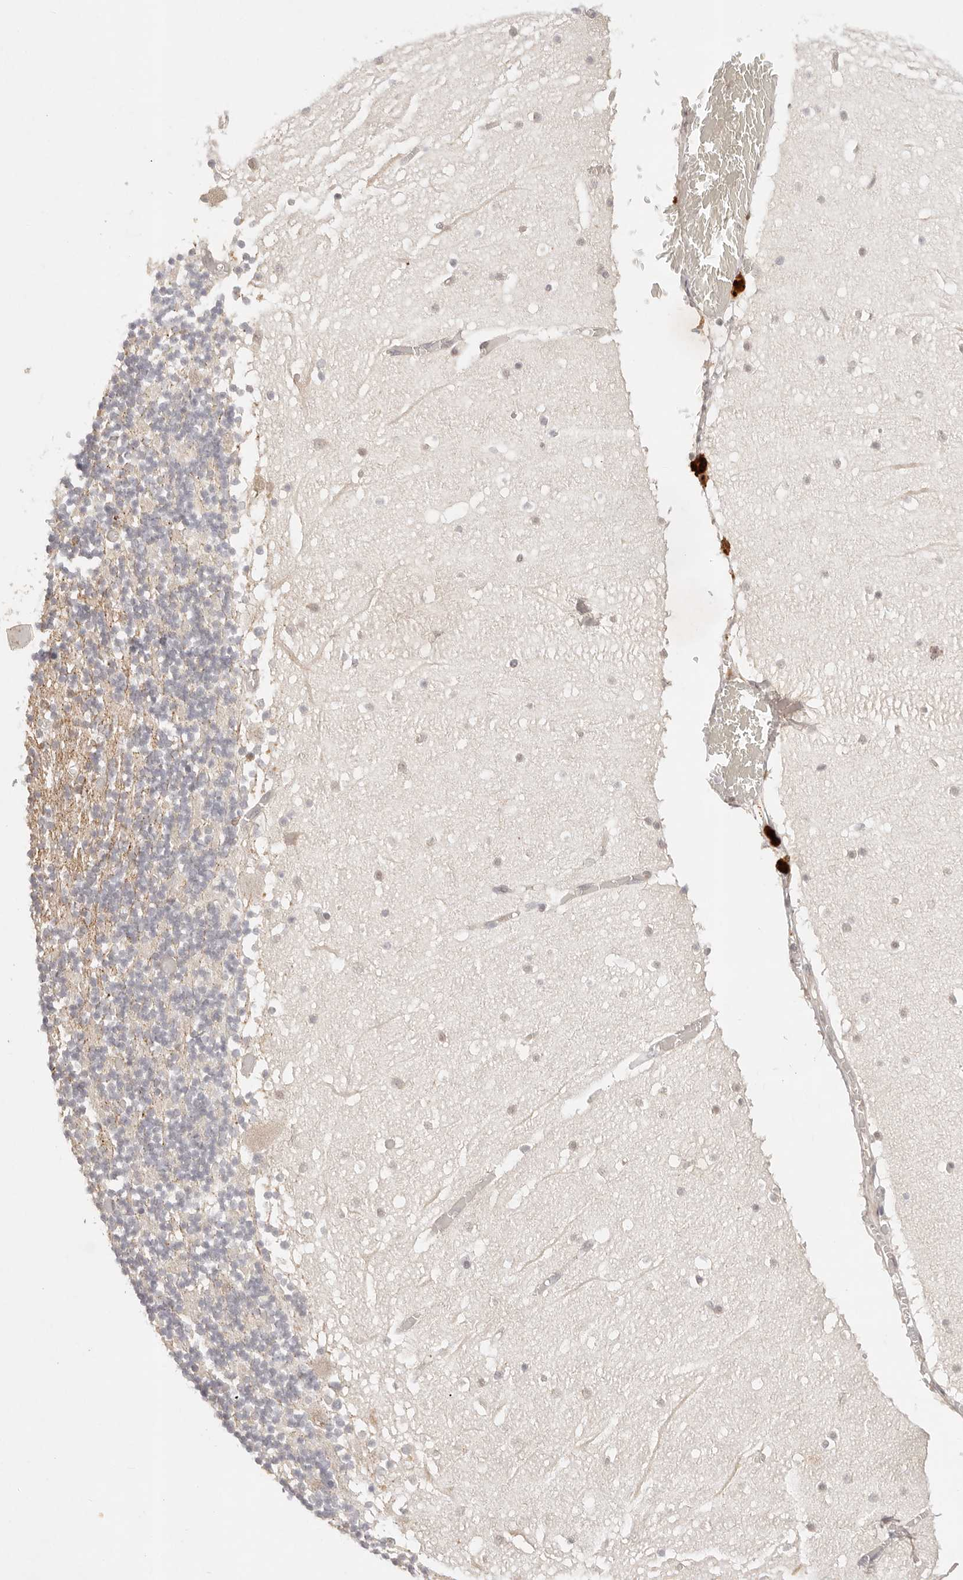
{"staining": {"intensity": "weak", "quantity": "<25%", "location": "cytoplasmic/membranous"}, "tissue": "cerebellum", "cell_type": "Cells in granular layer", "image_type": "normal", "snomed": [{"axis": "morphology", "description": "Normal tissue, NOS"}, {"axis": "topography", "description": "Cerebellum"}], "caption": "High power microscopy micrograph of an IHC histopathology image of normal cerebellum, revealing no significant staining in cells in granular layer.", "gene": "GPR156", "patient": {"sex": "female", "age": 28}}